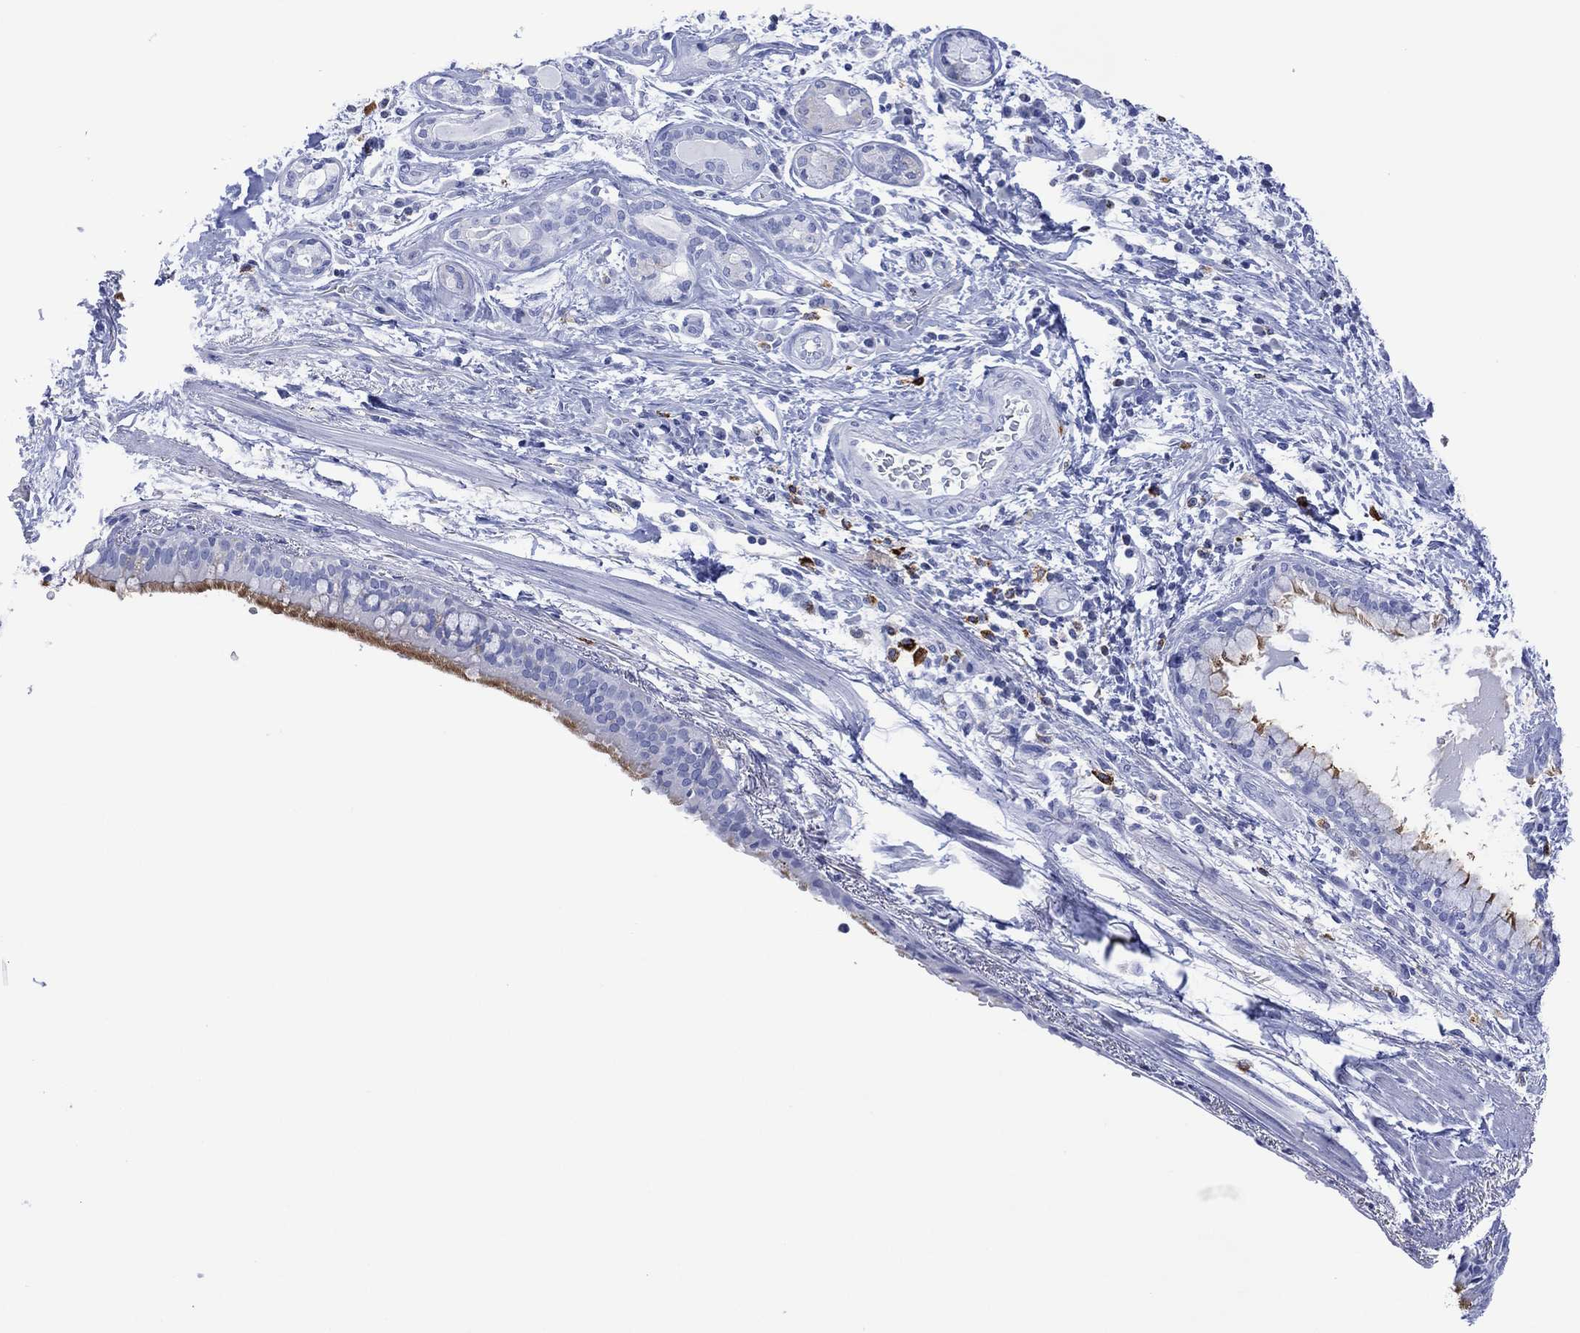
{"staining": {"intensity": "moderate", "quantity": "25%-75%", "location": "cytoplasmic/membranous"}, "tissue": "bronchus", "cell_type": "Respiratory epithelial cells", "image_type": "normal", "snomed": [{"axis": "morphology", "description": "Normal tissue, NOS"}, {"axis": "morphology", "description": "Squamous cell carcinoma, NOS"}, {"axis": "topography", "description": "Bronchus"}, {"axis": "topography", "description": "Lung"}], "caption": "Human bronchus stained for a protein (brown) exhibits moderate cytoplasmic/membranous positive positivity in about 25%-75% of respiratory epithelial cells.", "gene": "DPP4", "patient": {"sex": "male", "age": 69}}